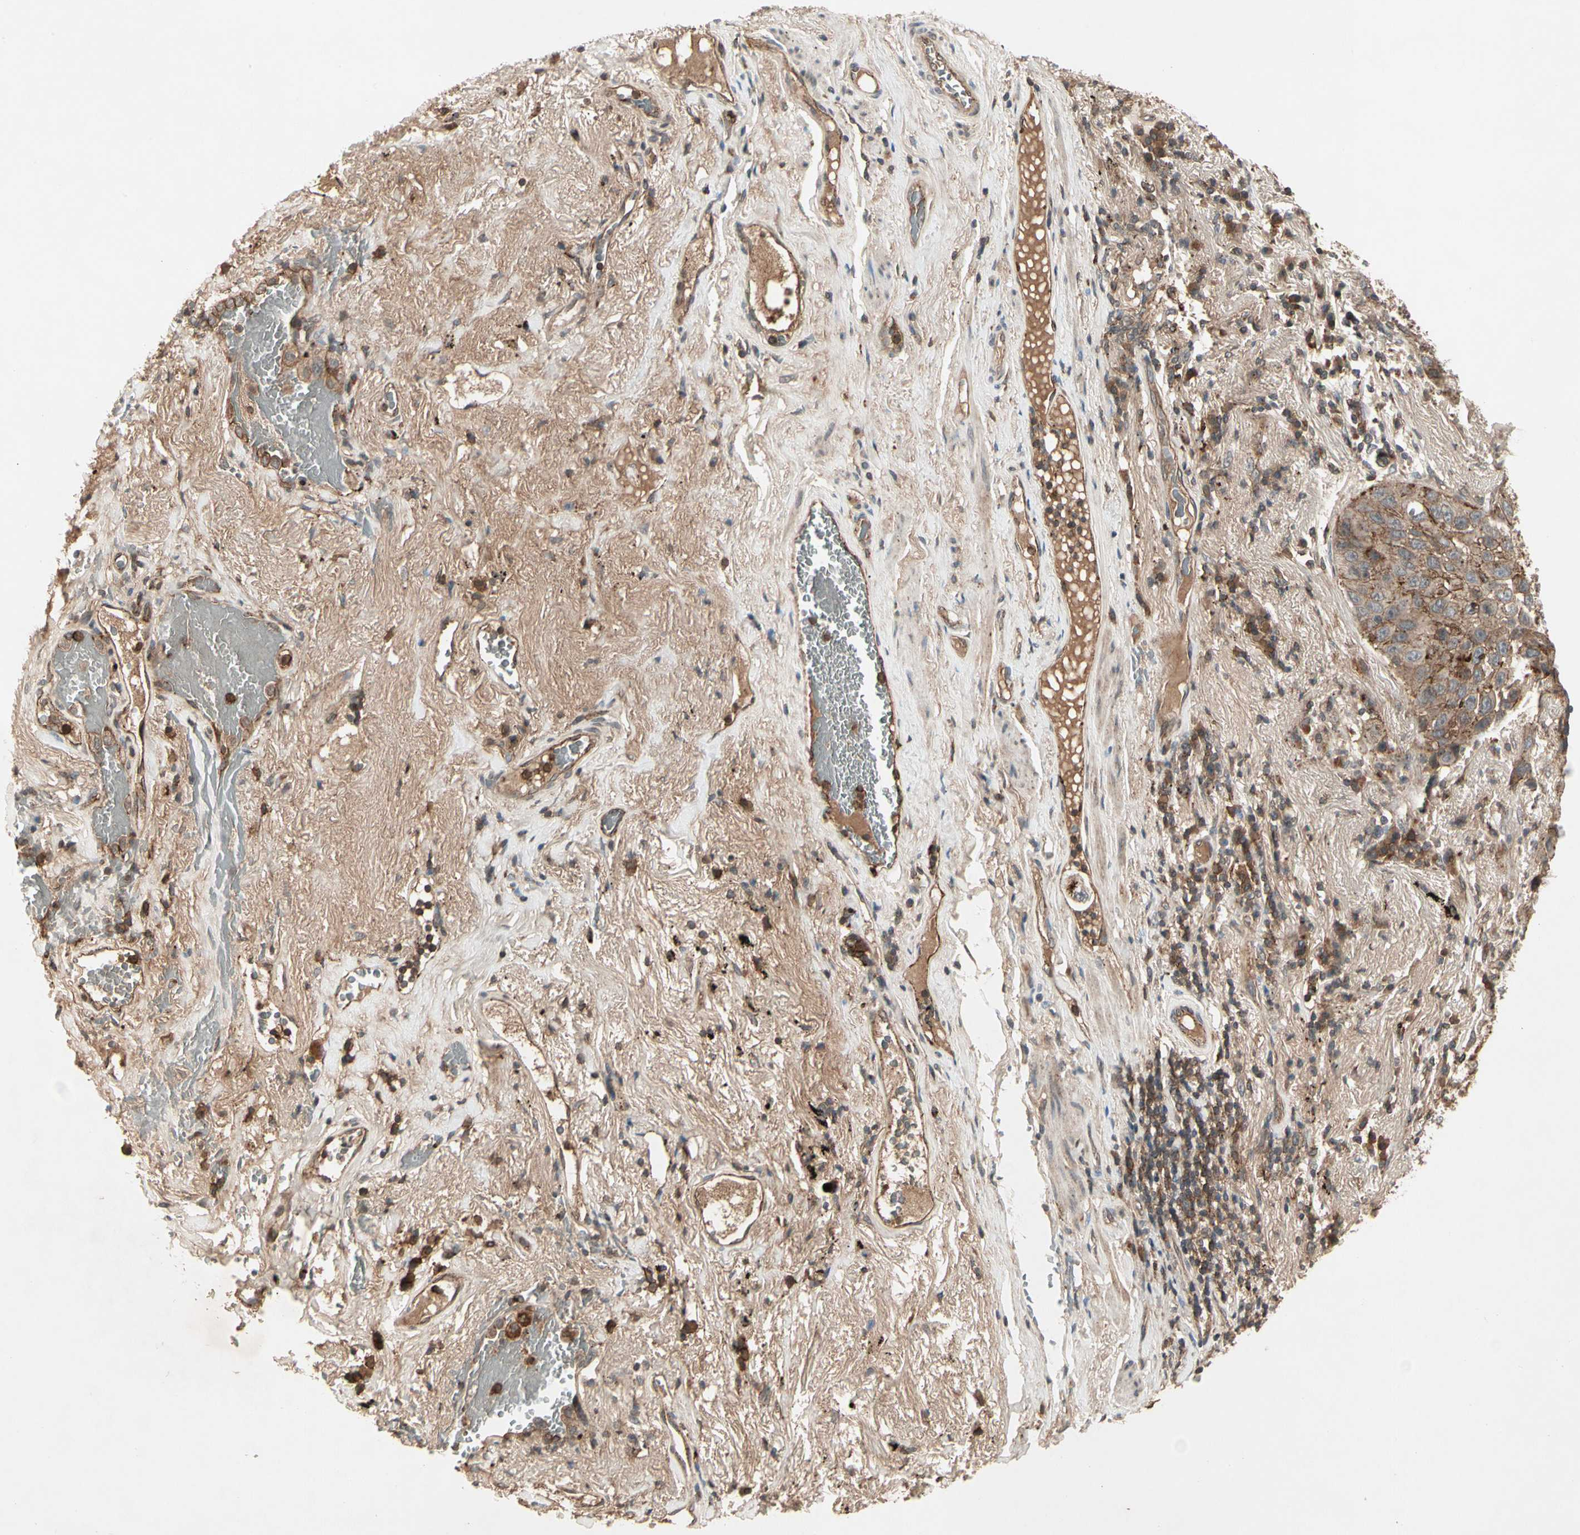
{"staining": {"intensity": "moderate", "quantity": ">75%", "location": "cytoplasmic/membranous"}, "tissue": "lung cancer", "cell_type": "Tumor cells", "image_type": "cancer", "snomed": [{"axis": "morphology", "description": "Squamous cell carcinoma, NOS"}, {"axis": "topography", "description": "Lung"}], "caption": "Immunohistochemistry (DAB) staining of human lung squamous cell carcinoma demonstrates moderate cytoplasmic/membranous protein staining in about >75% of tumor cells.", "gene": "FLOT1", "patient": {"sex": "male", "age": 57}}